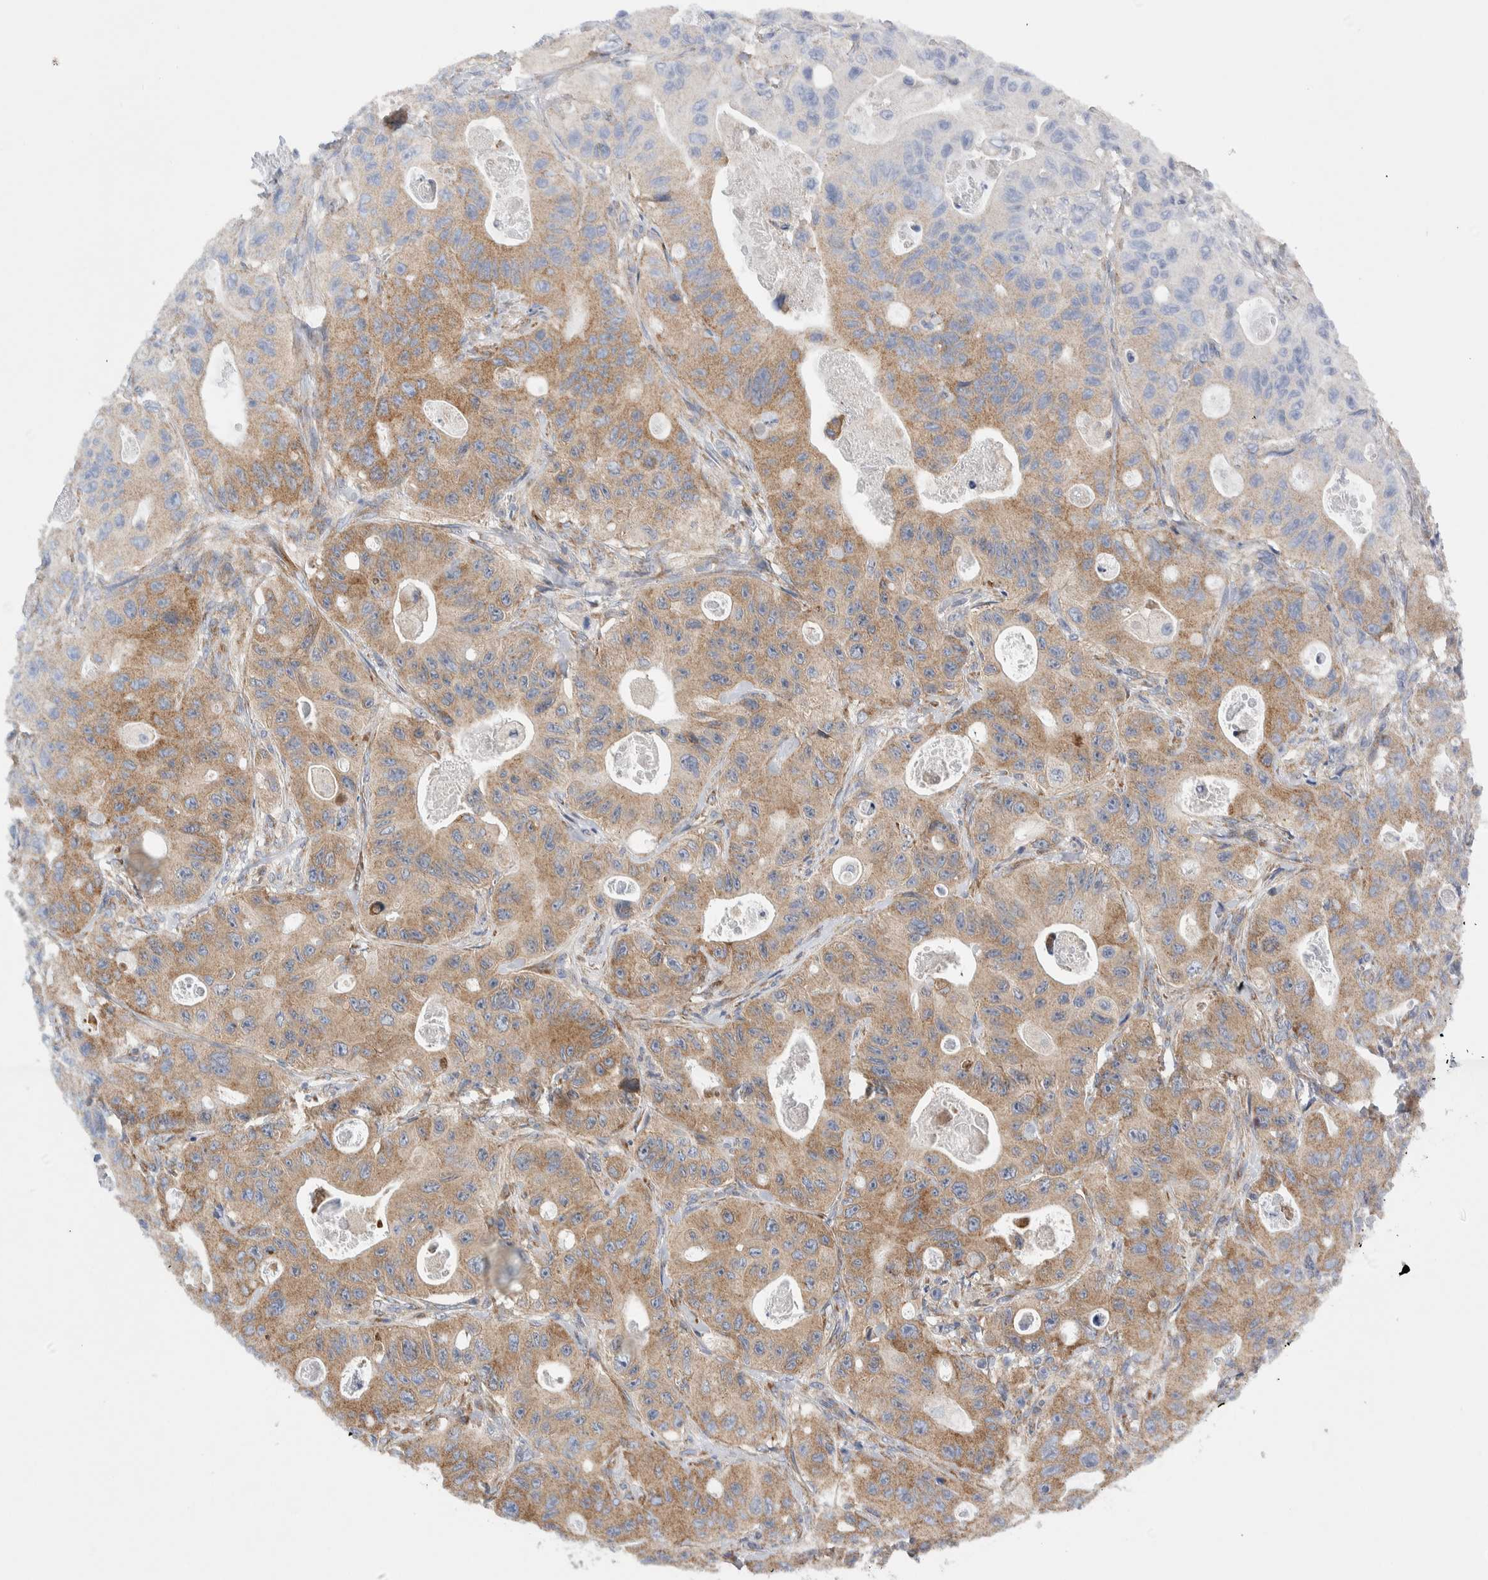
{"staining": {"intensity": "moderate", "quantity": "25%-75%", "location": "cytoplasmic/membranous"}, "tissue": "colorectal cancer", "cell_type": "Tumor cells", "image_type": "cancer", "snomed": [{"axis": "morphology", "description": "Adenocarcinoma, NOS"}, {"axis": "topography", "description": "Colon"}], "caption": "An immunohistochemistry histopathology image of tumor tissue is shown. Protein staining in brown shows moderate cytoplasmic/membranous positivity in colorectal adenocarcinoma within tumor cells.", "gene": "RACK1", "patient": {"sex": "female", "age": 46}}